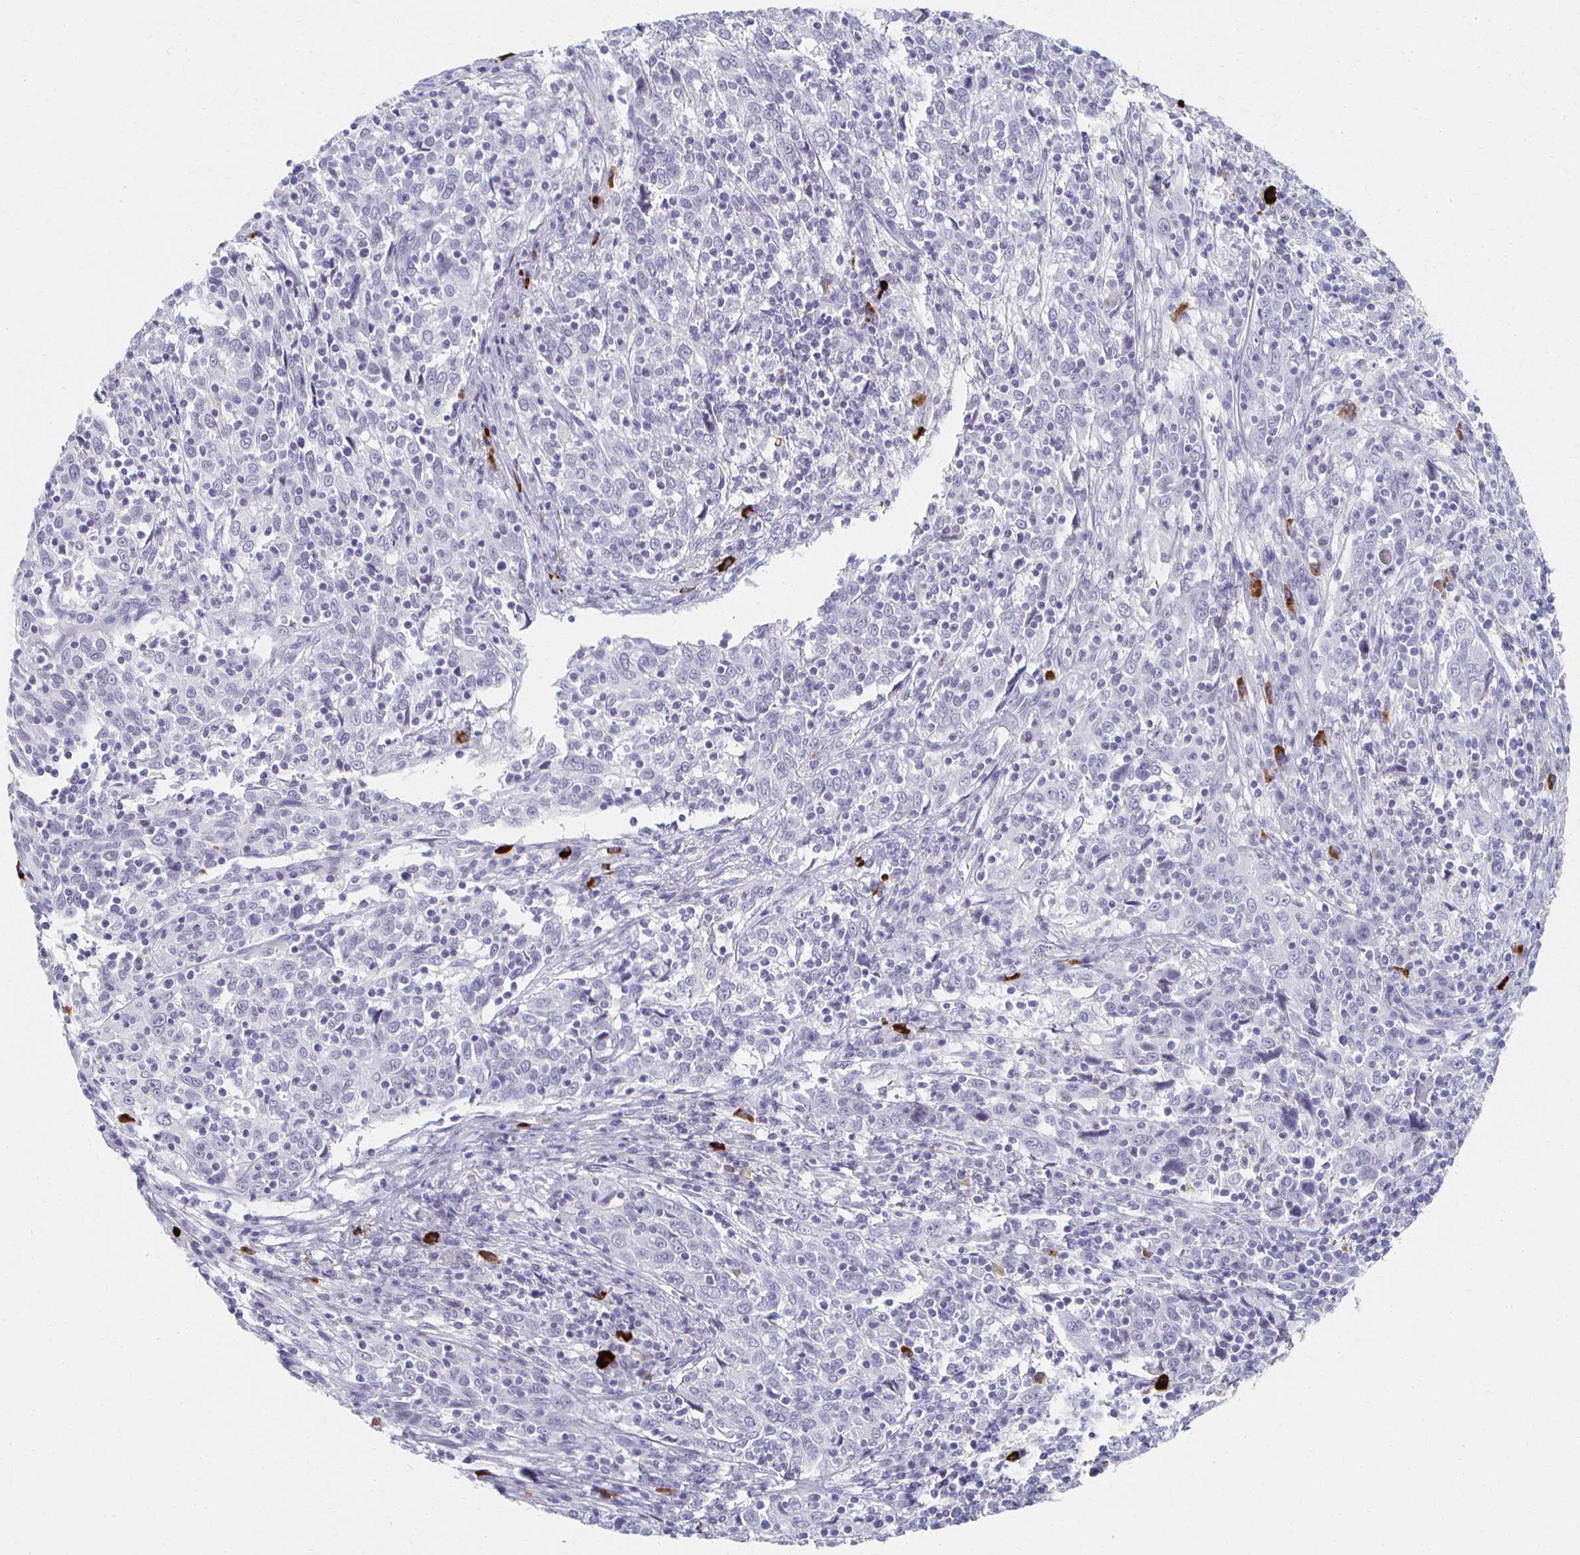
{"staining": {"intensity": "negative", "quantity": "none", "location": "none"}, "tissue": "cervical cancer", "cell_type": "Tumor cells", "image_type": "cancer", "snomed": [{"axis": "morphology", "description": "Squamous cell carcinoma, NOS"}, {"axis": "topography", "description": "Cervix"}], "caption": "Immunohistochemical staining of human cervical cancer (squamous cell carcinoma) reveals no significant positivity in tumor cells.", "gene": "CXCR2", "patient": {"sex": "female", "age": 46}}